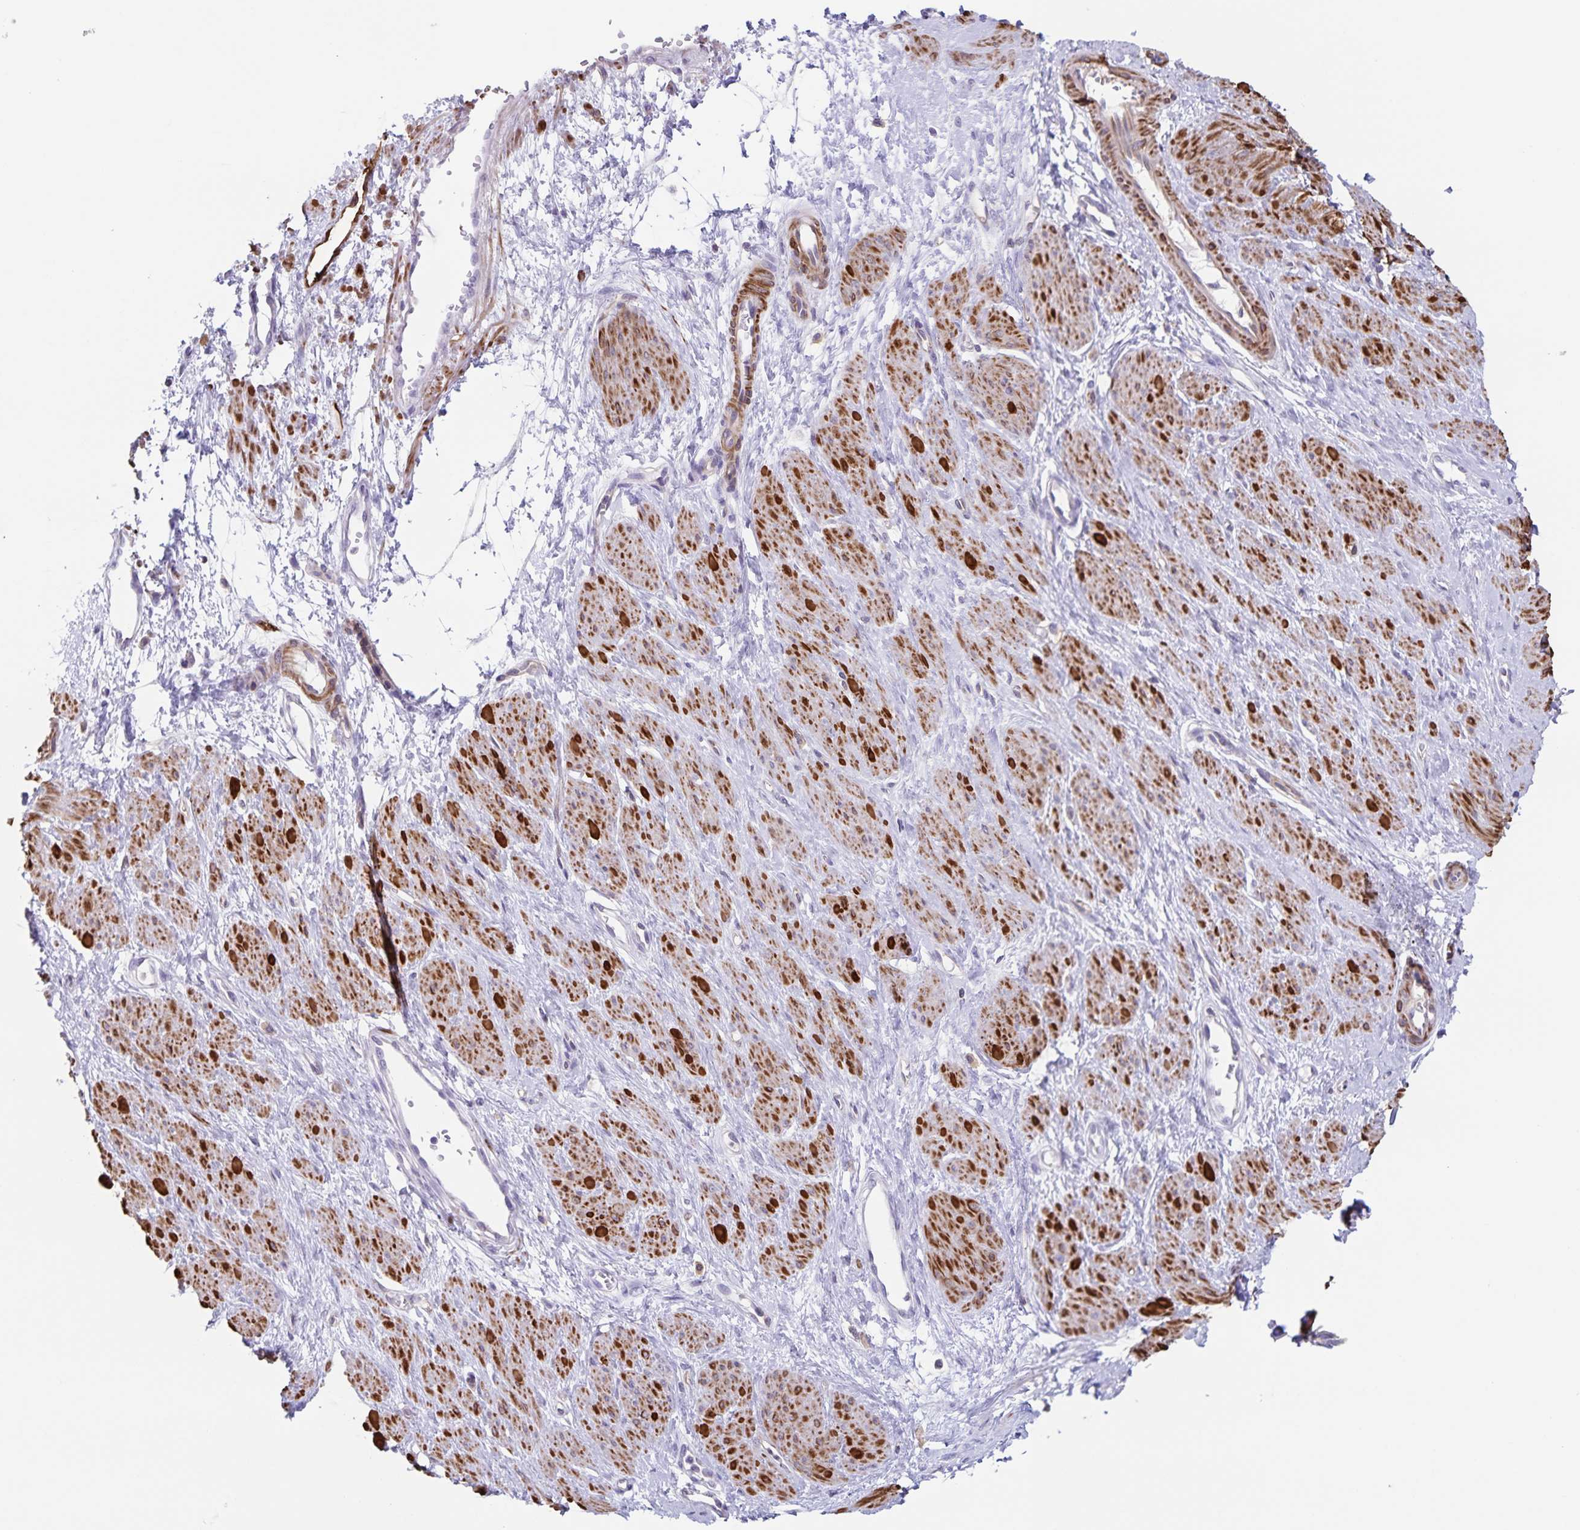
{"staining": {"intensity": "strong", "quantity": "25%-75%", "location": "cytoplasmic/membranous"}, "tissue": "smooth muscle", "cell_type": "Smooth muscle cells", "image_type": "normal", "snomed": [{"axis": "morphology", "description": "Normal tissue, NOS"}, {"axis": "topography", "description": "Smooth muscle"}, {"axis": "topography", "description": "Uterus"}], "caption": "IHC image of unremarkable human smooth muscle stained for a protein (brown), which reveals high levels of strong cytoplasmic/membranous expression in approximately 25%-75% of smooth muscle cells.", "gene": "SYNM", "patient": {"sex": "female", "age": 39}}